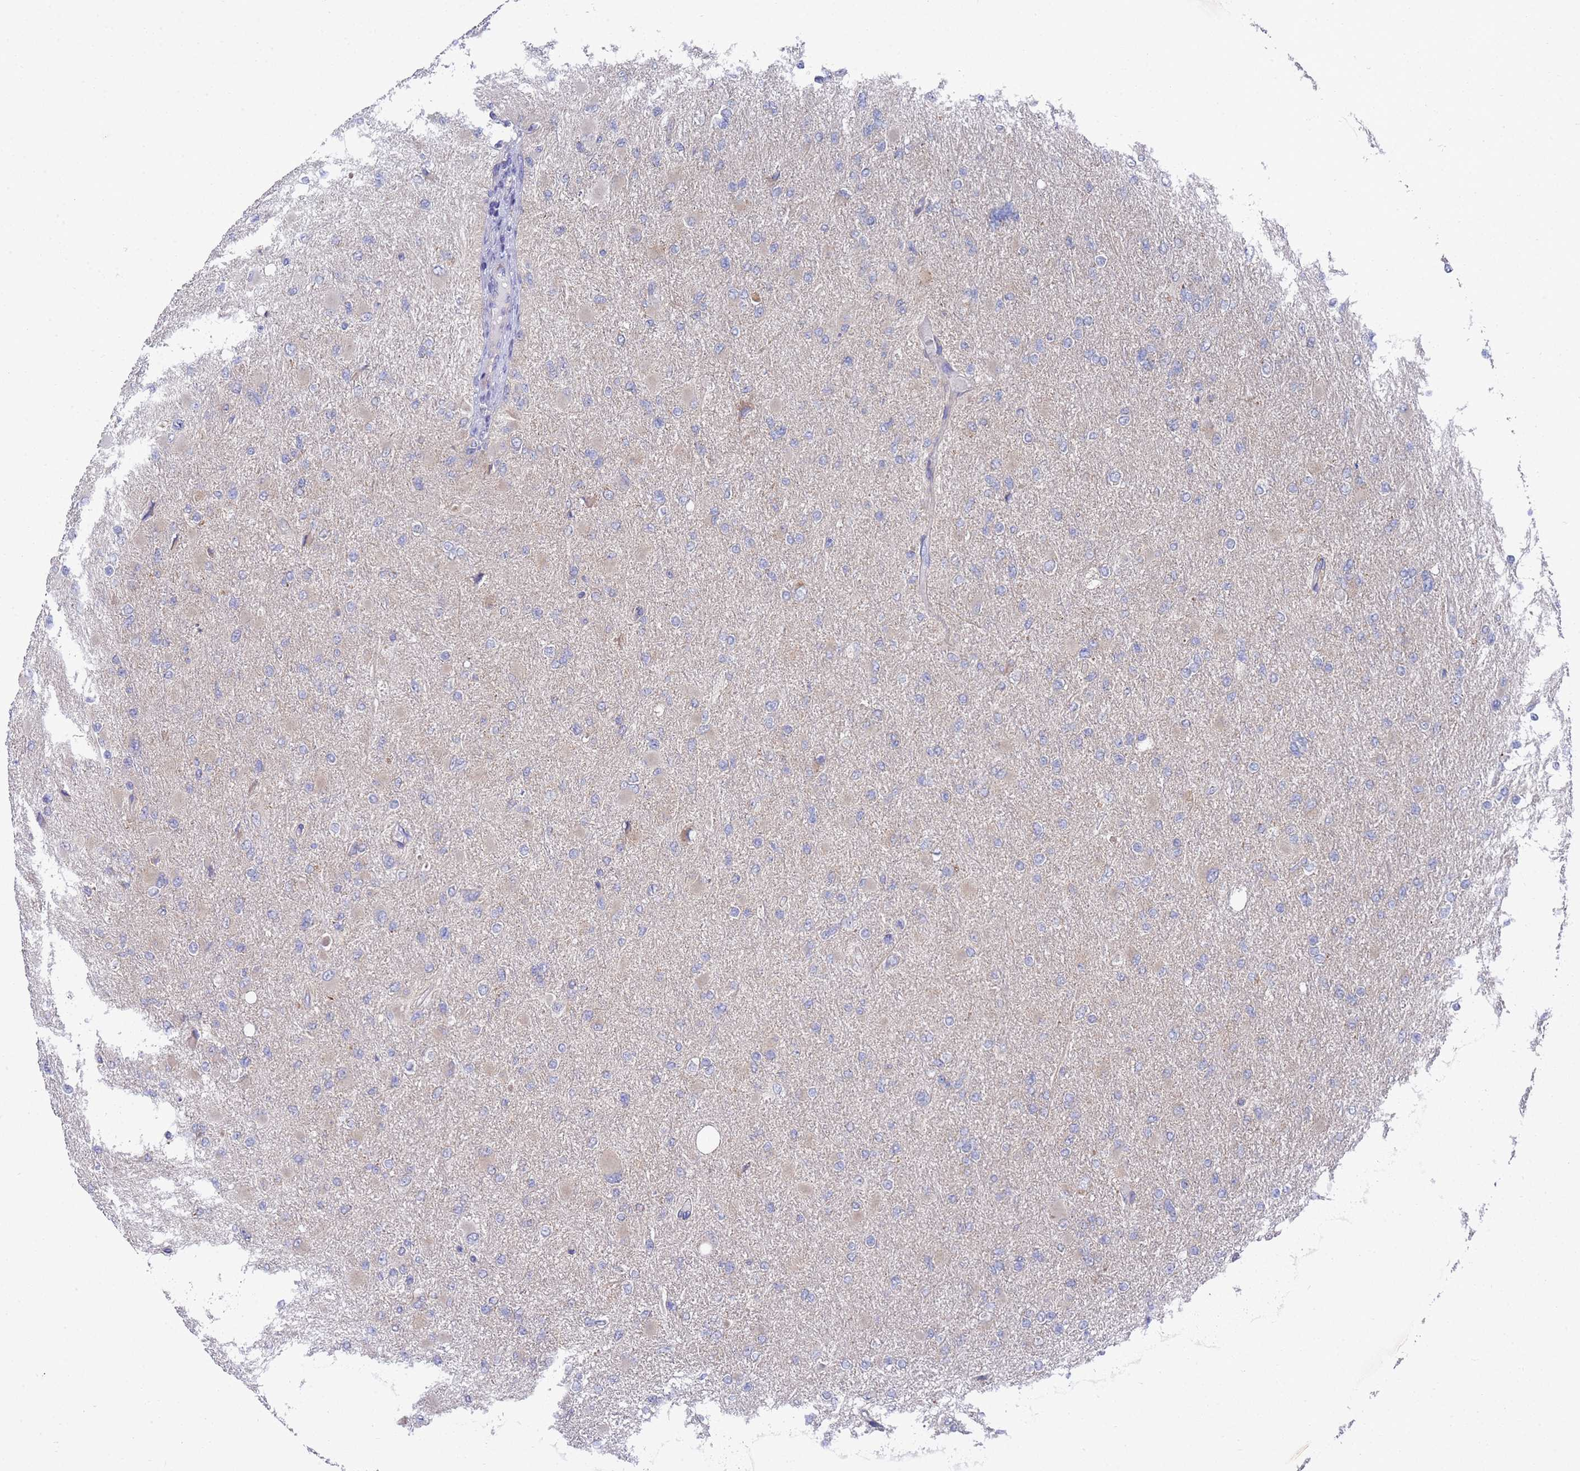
{"staining": {"intensity": "negative", "quantity": "none", "location": "none"}, "tissue": "glioma", "cell_type": "Tumor cells", "image_type": "cancer", "snomed": [{"axis": "morphology", "description": "Glioma, malignant, High grade"}, {"axis": "topography", "description": "Cerebral cortex"}], "caption": "Malignant glioma (high-grade) was stained to show a protein in brown. There is no significant positivity in tumor cells.", "gene": "NPEPPS", "patient": {"sex": "female", "age": 36}}